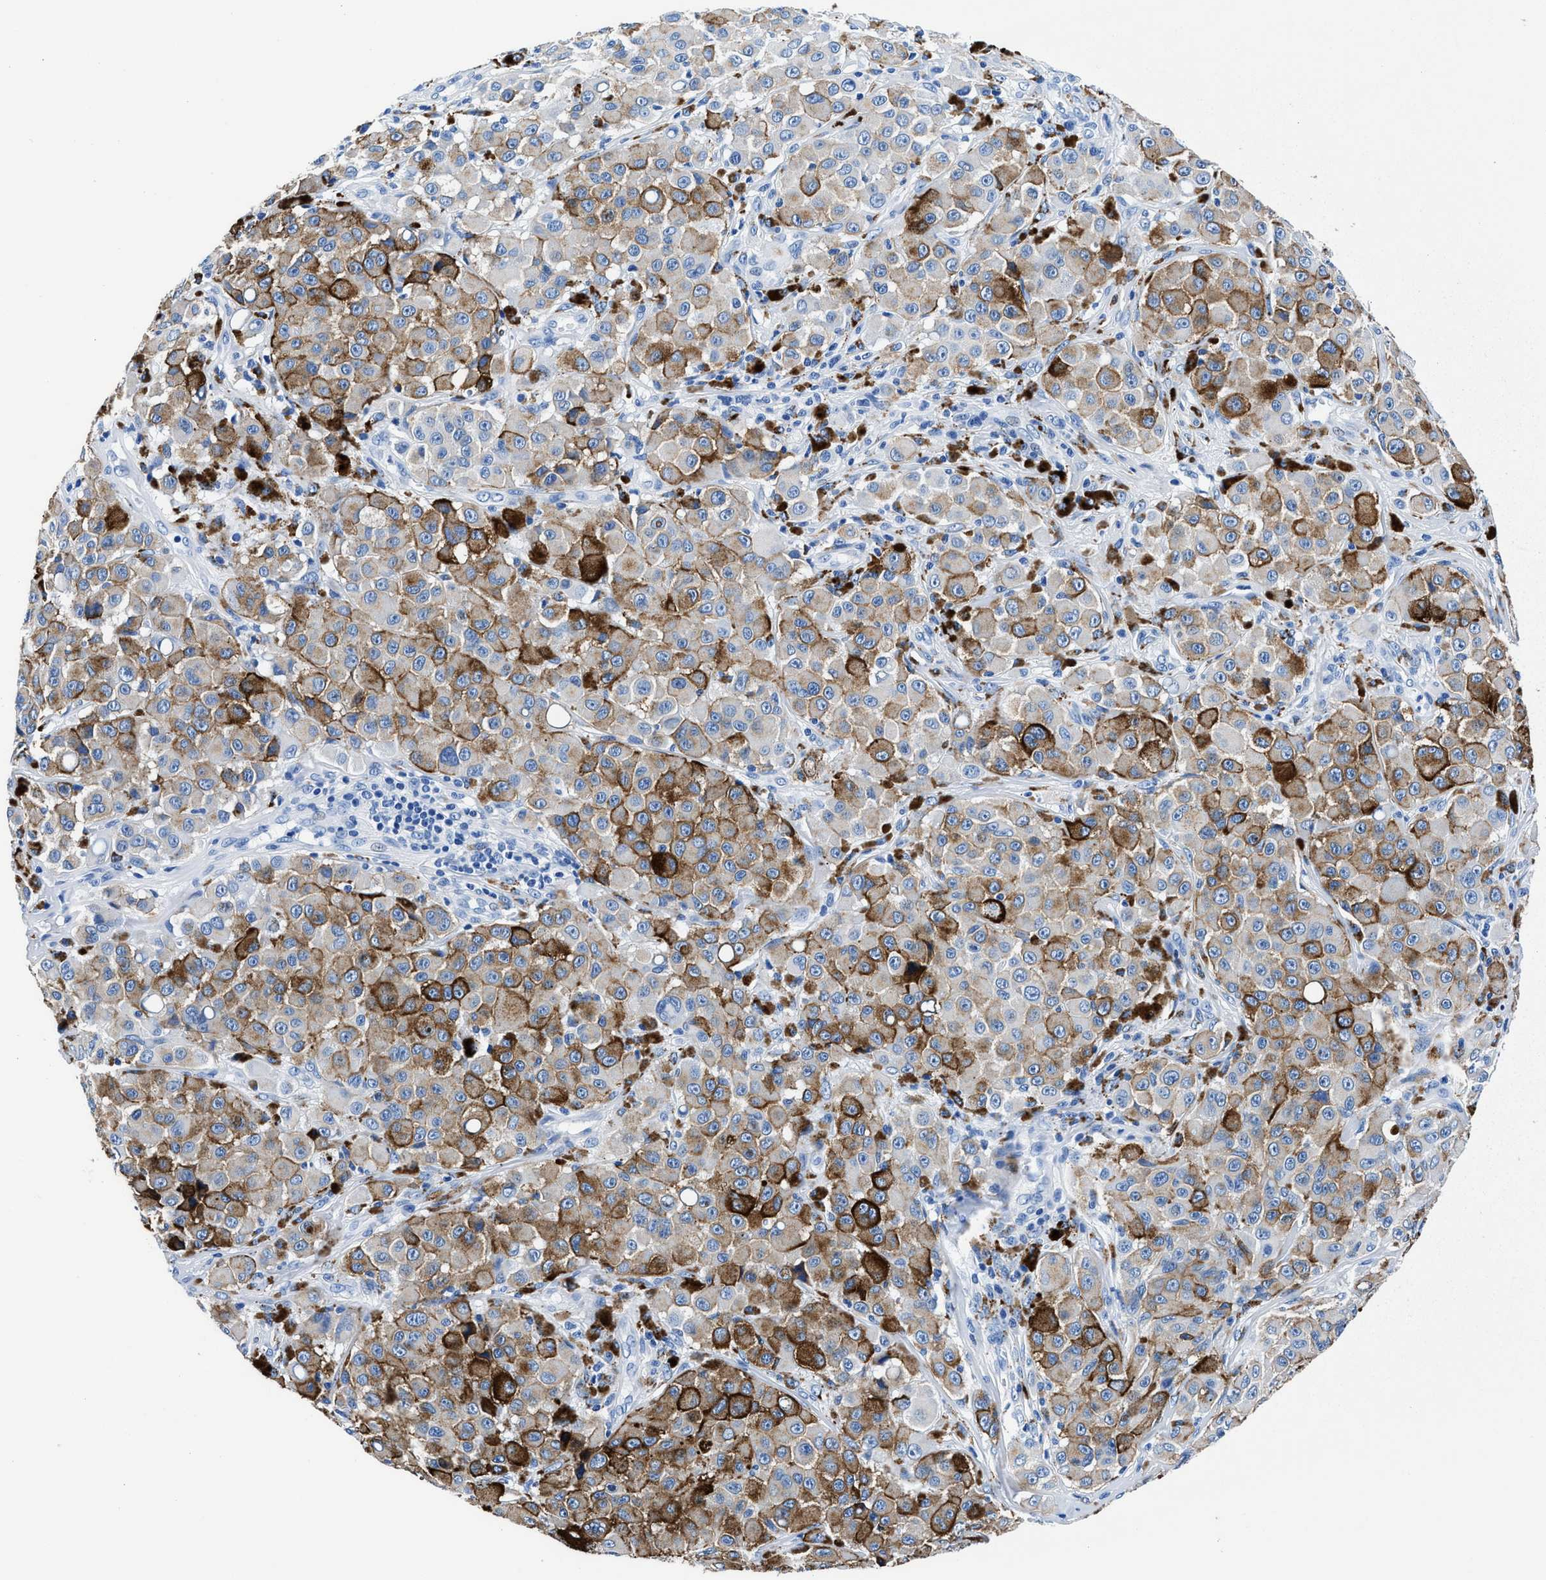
{"staining": {"intensity": "weak", "quantity": "25%-75%", "location": "cytoplasmic/membranous"}, "tissue": "melanoma", "cell_type": "Tumor cells", "image_type": "cancer", "snomed": [{"axis": "morphology", "description": "Malignant melanoma, NOS"}, {"axis": "topography", "description": "Skin"}], "caption": "Melanoma stained with DAB immunohistochemistry (IHC) reveals low levels of weak cytoplasmic/membranous positivity in about 25%-75% of tumor cells. Using DAB (brown) and hematoxylin (blue) stains, captured at high magnification using brightfield microscopy.", "gene": "OR14K1", "patient": {"sex": "male", "age": 84}}